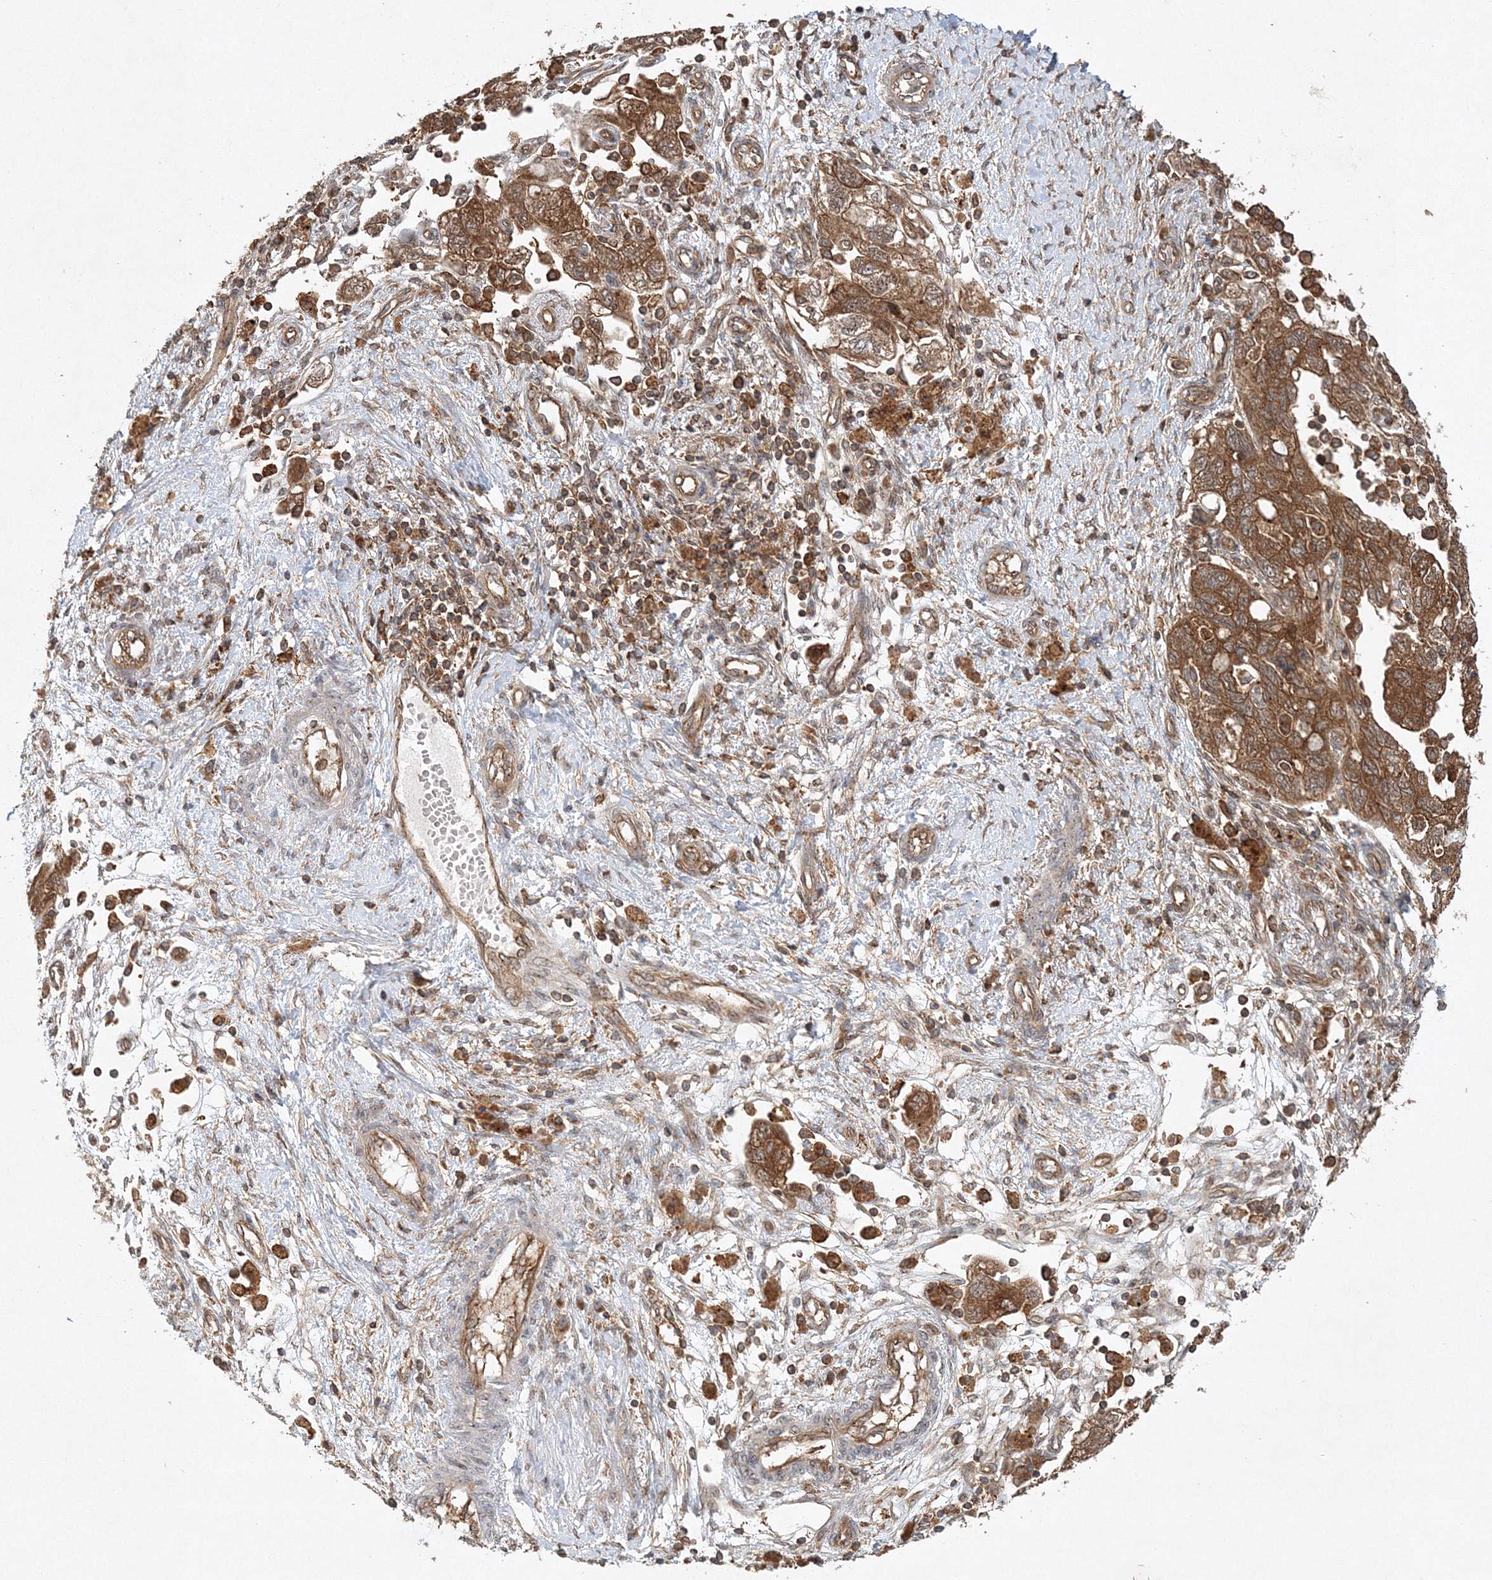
{"staining": {"intensity": "moderate", "quantity": ">75%", "location": "cytoplasmic/membranous"}, "tissue": "ovarian cancer", "cell_type": "Tumor cells", "image_type": "cancer", "snomed": [{"axis": "morphology", "description": "Carcinoma, NOS"}, {"axis": "morphology", "description": "Cystadenocarcinoma, serous, NOS"}, {"axis": "topography", "description": "Ovary"}], "caption": "Ovarian cancer (serous cystadenocarcinoma) was stained to show a protein in brown. There is medium levels of moderate cytoplasmic/membranous expression in about >75% of tumor cells.", "gene": "WDR37", "patient": {"sex": "female", "age": 69}}